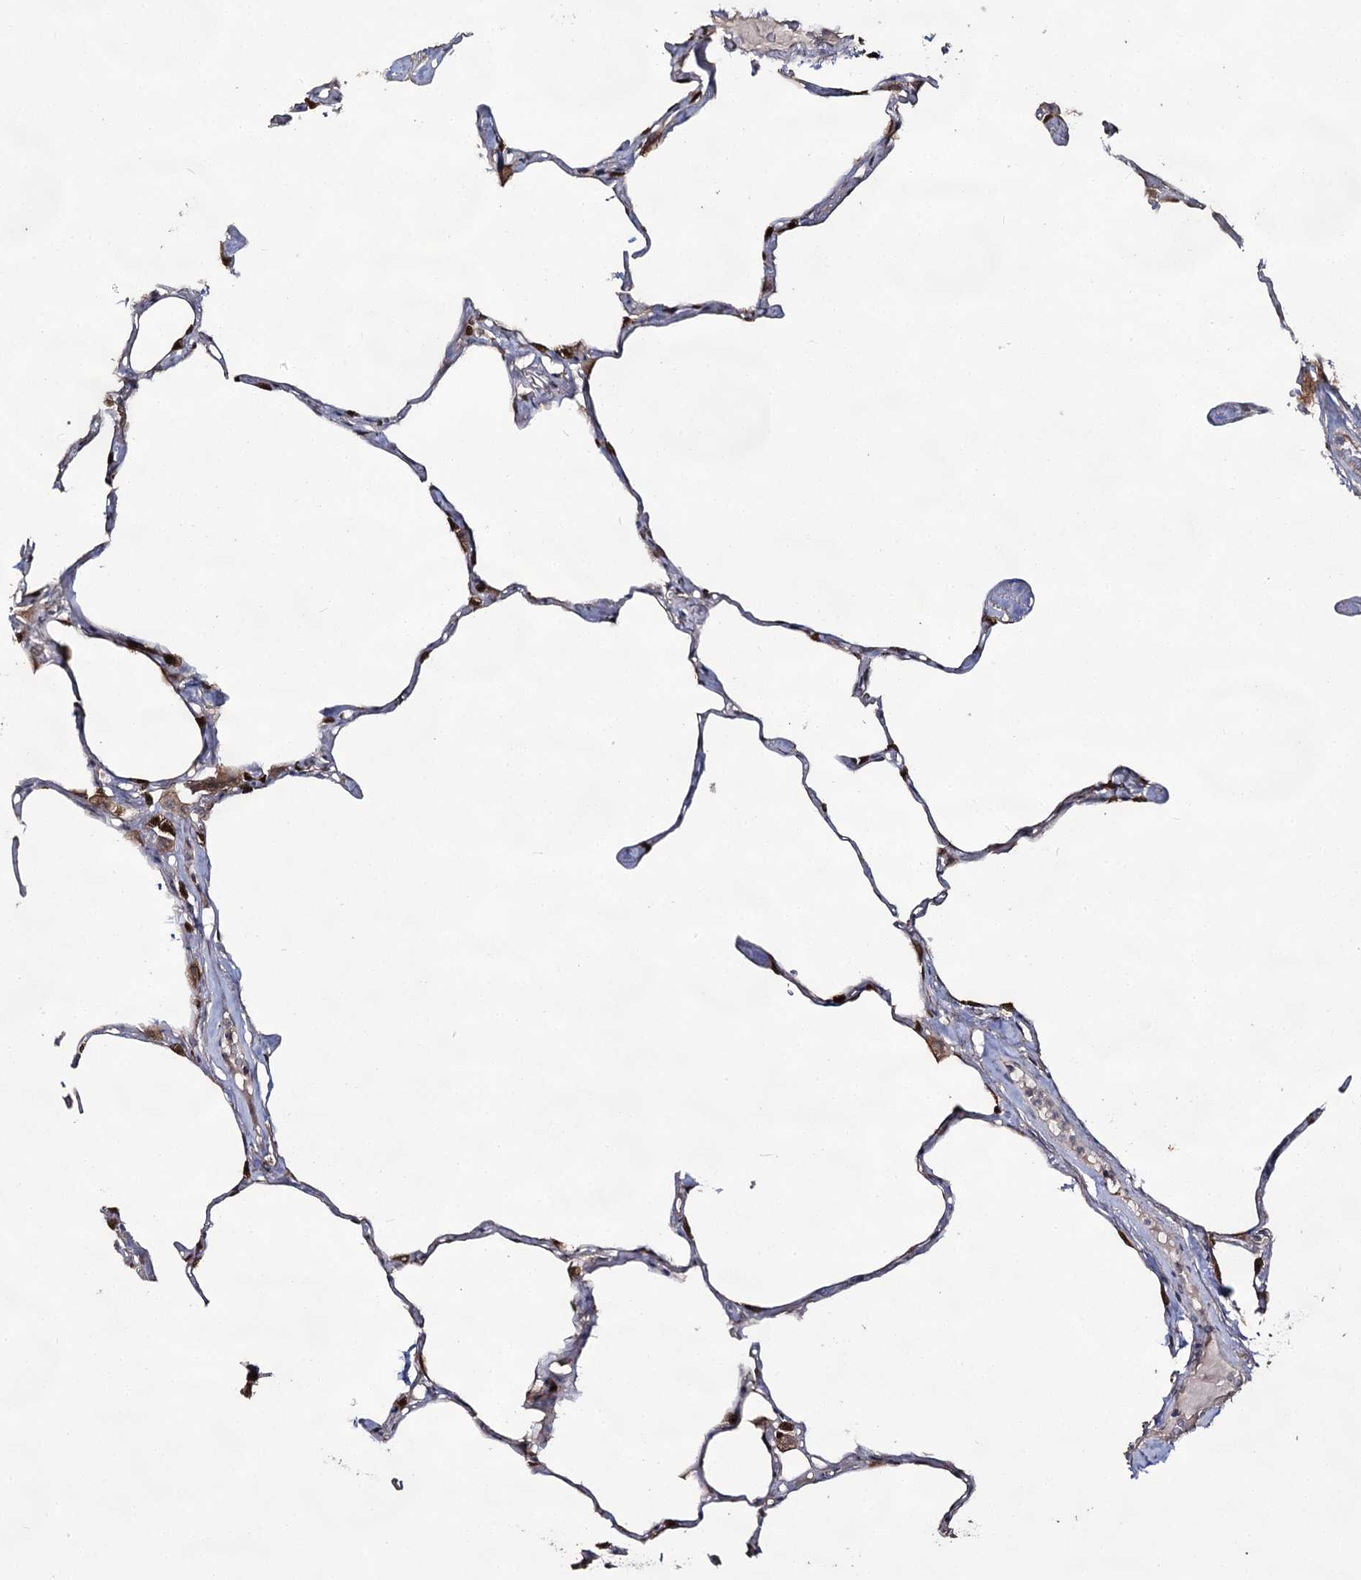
{"staining": {"intensity": "negative", "quantity": "none", "location": "none"}, "tissue": "lung", "cell_type": "Alveolar cells", "image_type": "normal", "snomed": [{"axis": "morphology", "description": "Normal tissue, NOS"}, {"axis": "topography", "description": "Lung"}], "caption": "Immunohistochemical staining of benign lung reveals no significant positivity in alveolar cells.", "gene": "ACTR6", "patient": {"sex": "male", "age": 65}}